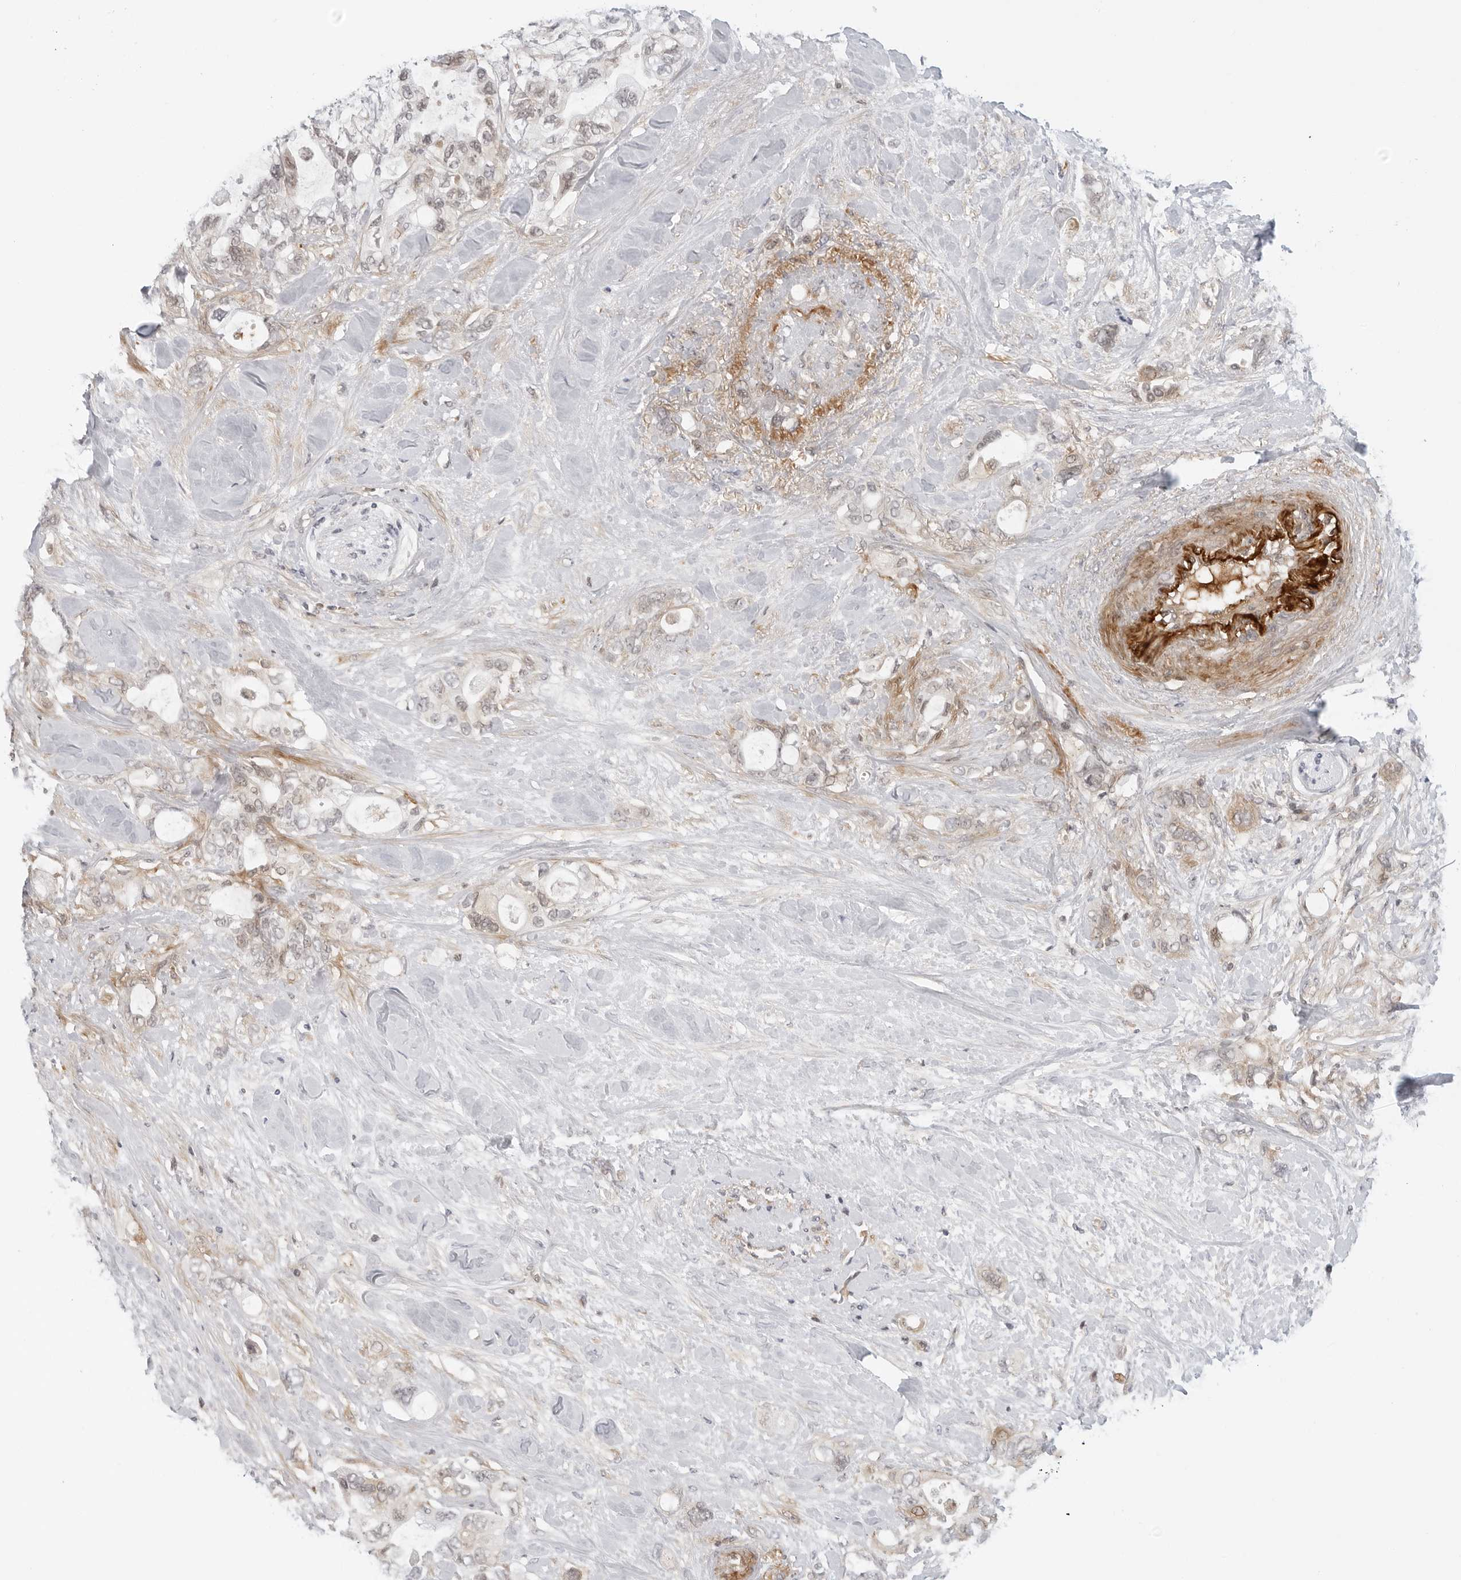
{"staining": {"intensity": "weak", "quantity": "<25%", "location": "cytoplasmic/membranous"}, "tissue": "pancreatic cancer", "cell_type": "Tumor cells", "image_type": "cancer", "snomed": [{"axis": "morphology", "description": "Adenocarcinoma, NOS"}, {"axis": "topography", "description": "Pancreas"}], "caption": "Pancreatic cancer (adenocarcinoma) stained for a protein using immunohistochemistry shows no positivity tumor cells.", "gene": "SUGCT", "patient": {"sex": "female", "age": 56}}